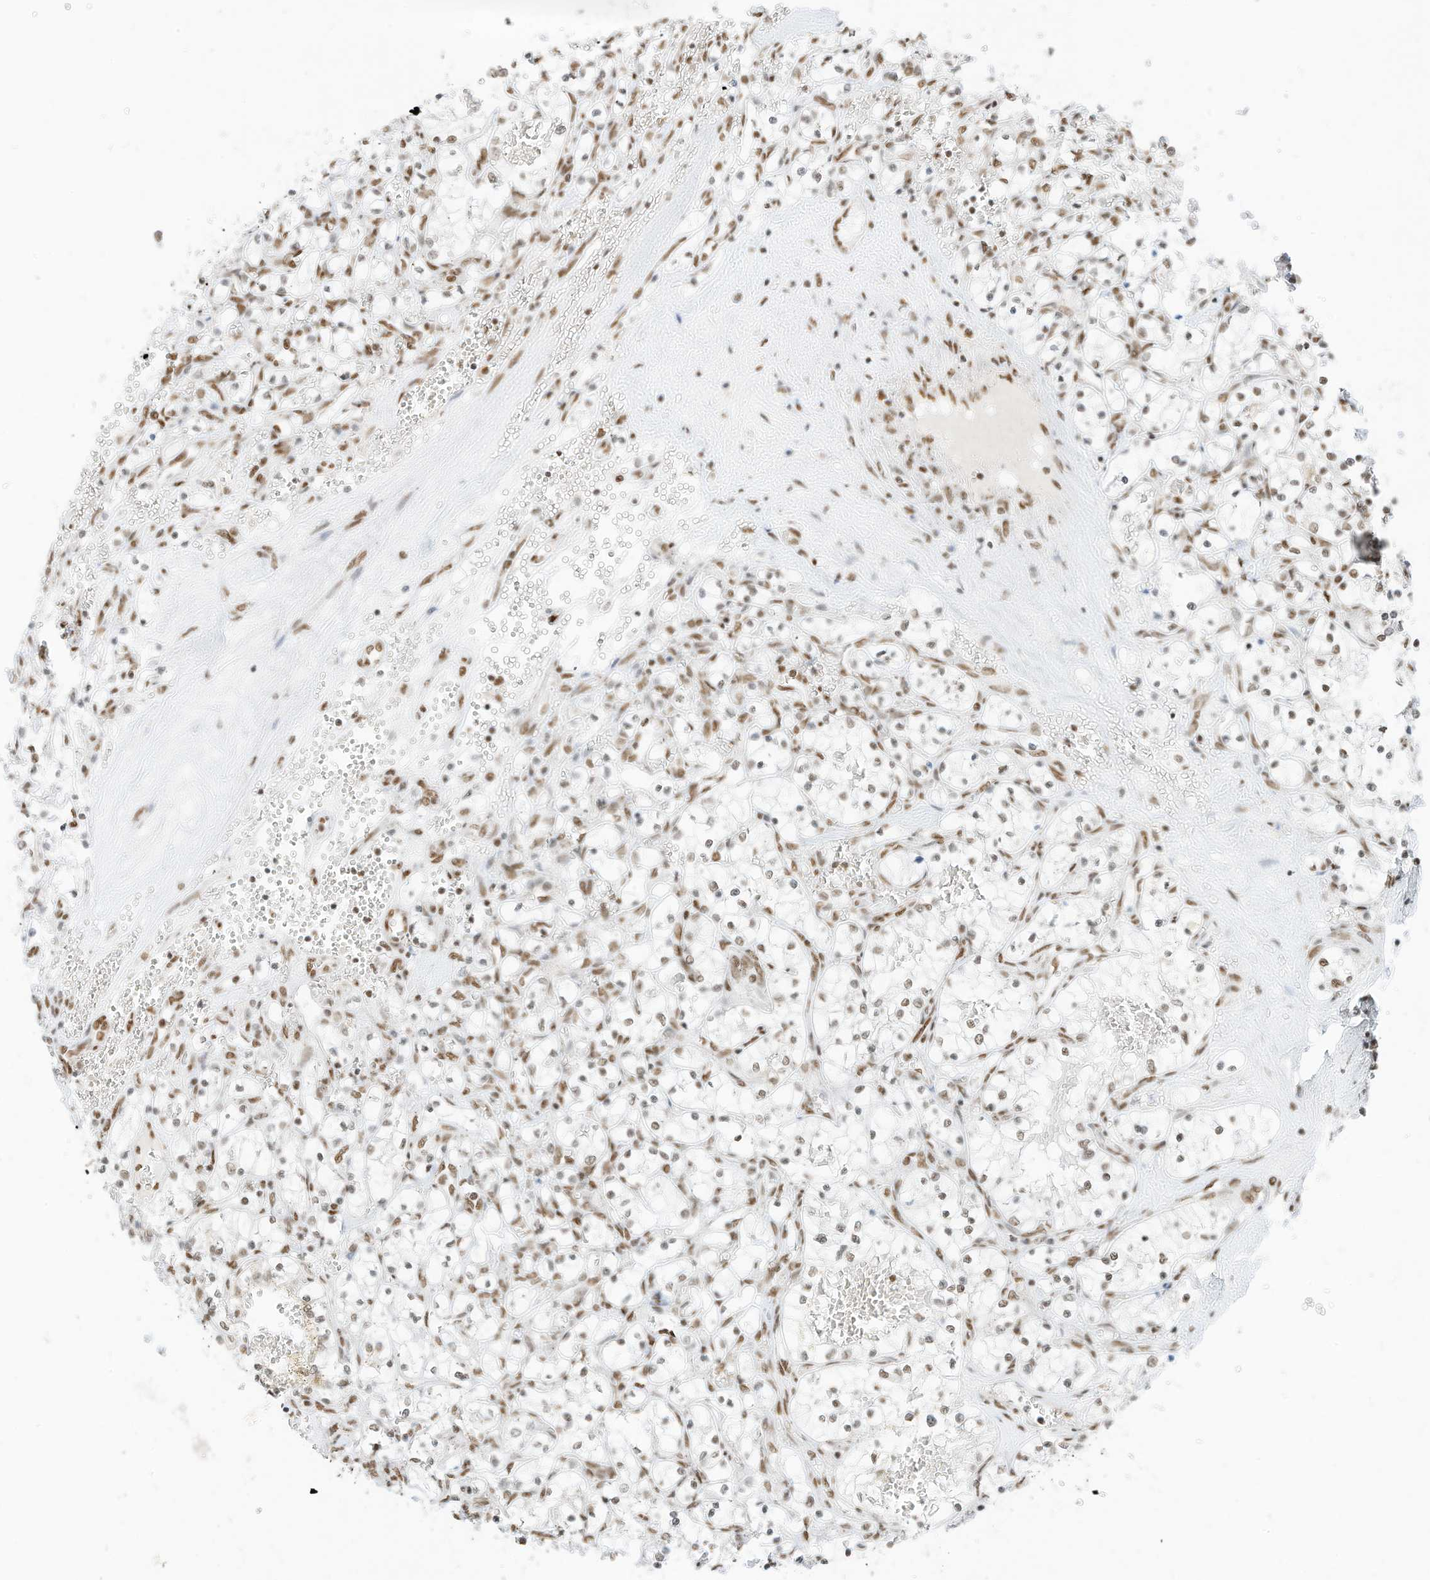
{"staining": {"intensity": "moderate", "quantity": "25%-75%", "location": "nuclear"}, "tissue": "renal cancer", "cell_type": "Tumor cells", "image_type": "cancer", "snomed": [{"axis": "morphology", "description": "Adenocarcinoma, NOS"}, {"axis": "topography", "description": "Kidney"}], "caption": "A brown stain labels moderate nuclear positivity of a protein in human renal cancer tumor cells.", "gene": "SMARCA2", "patient": {"sex": "female", "age": 69}}